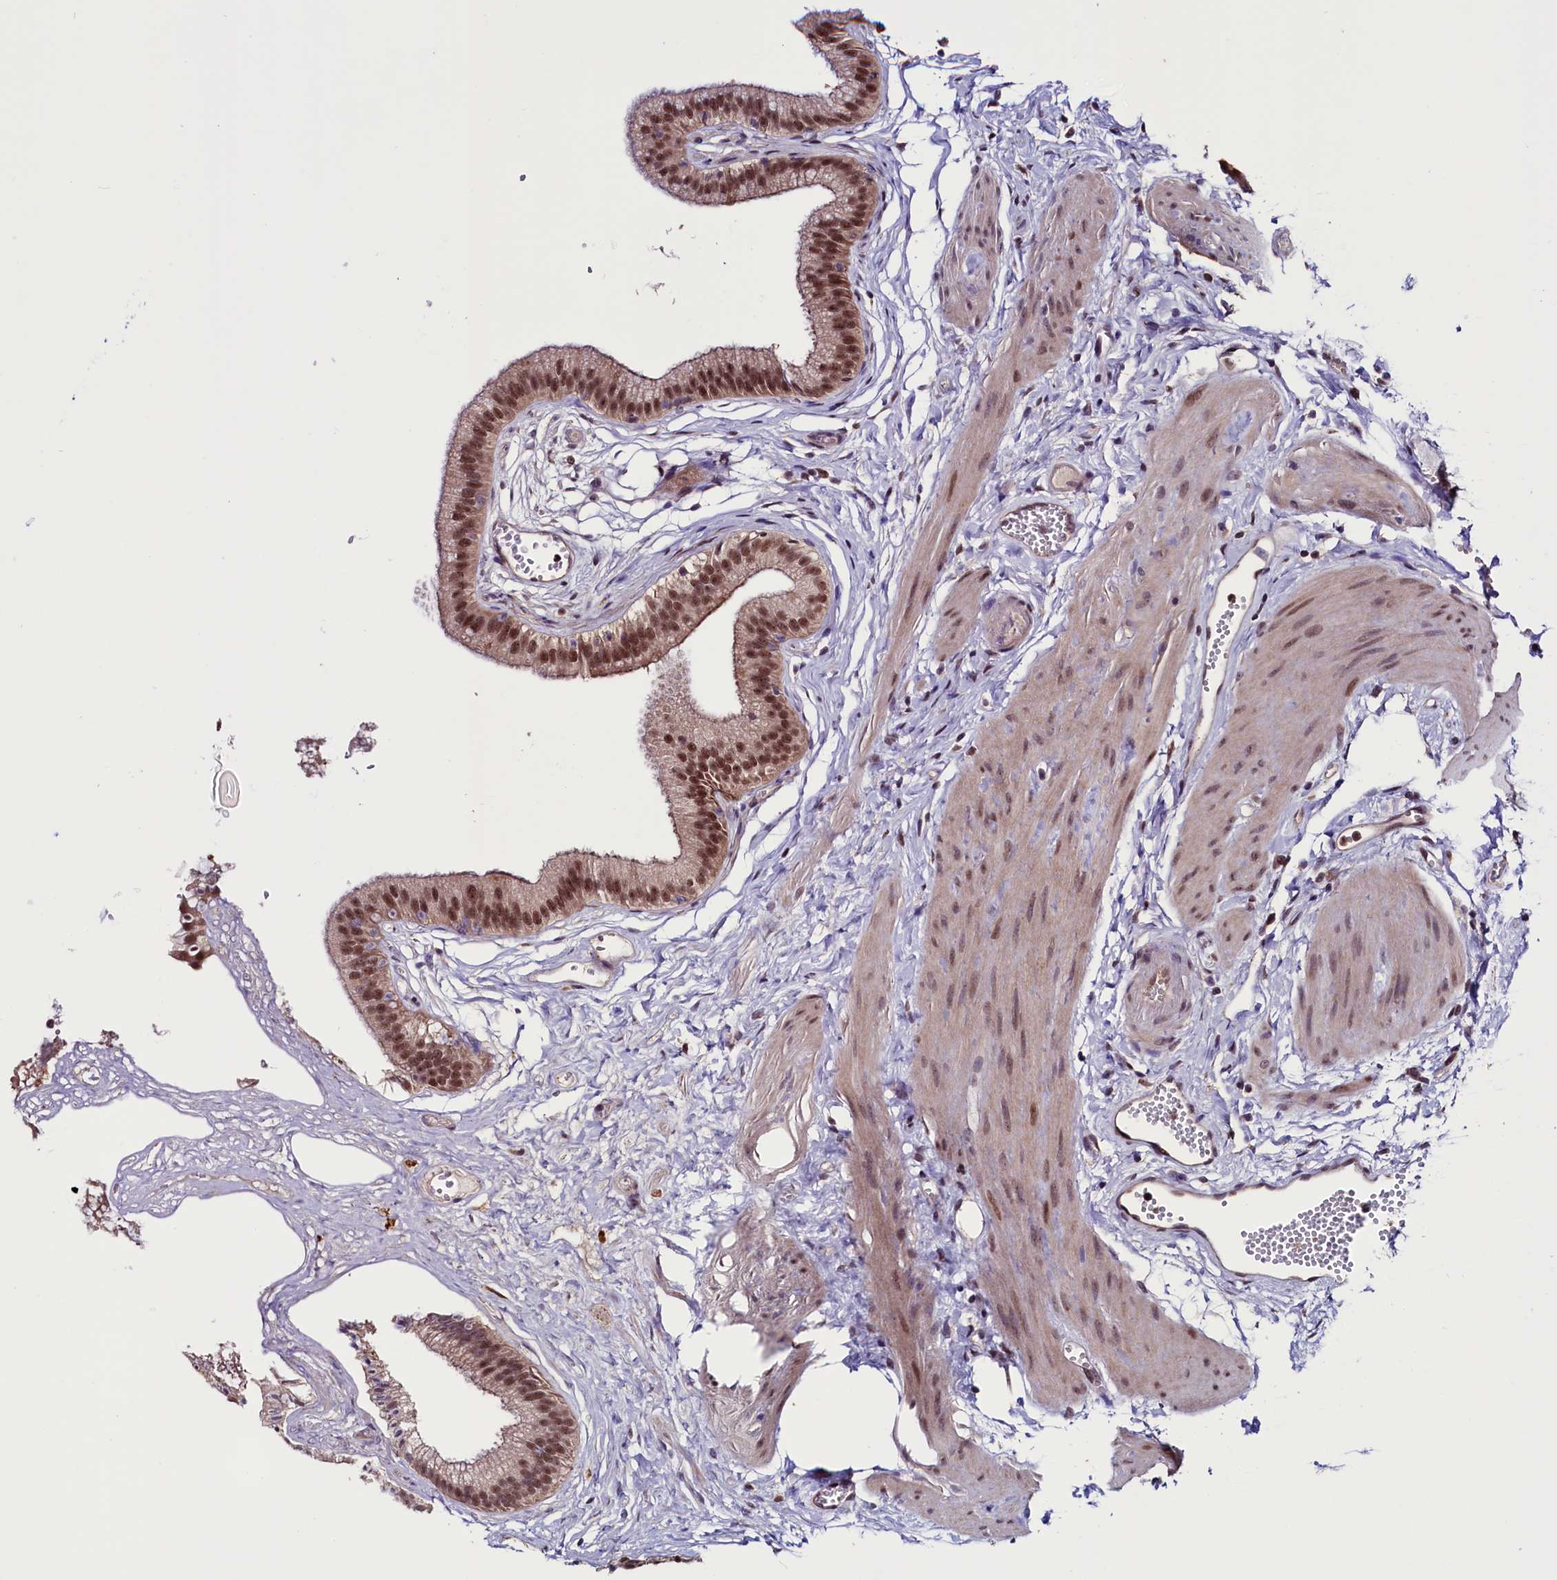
{"staining": {"intensity": "strong", "quantity": ">75%", "location": "nuclear"}, "tissue": "gallbladder", "cell_type": "Glandular cells", "image_type": "normal", "snomed": [{"axis": "morphology", "description": "Normal tissue, NOS"}, {"axis": "topography", "description": "Gallbladder"}], "caption": "The histopathology image displays staining of unremarkable gallbladder, revealing strong nuclear protein positivity (brown color) within glandular cells. Immunohistochemistry stains the protein in brown and the nuclei are stained blue.", "gene": "RNMT", "patient": {"sex": "female", "age": 54}}